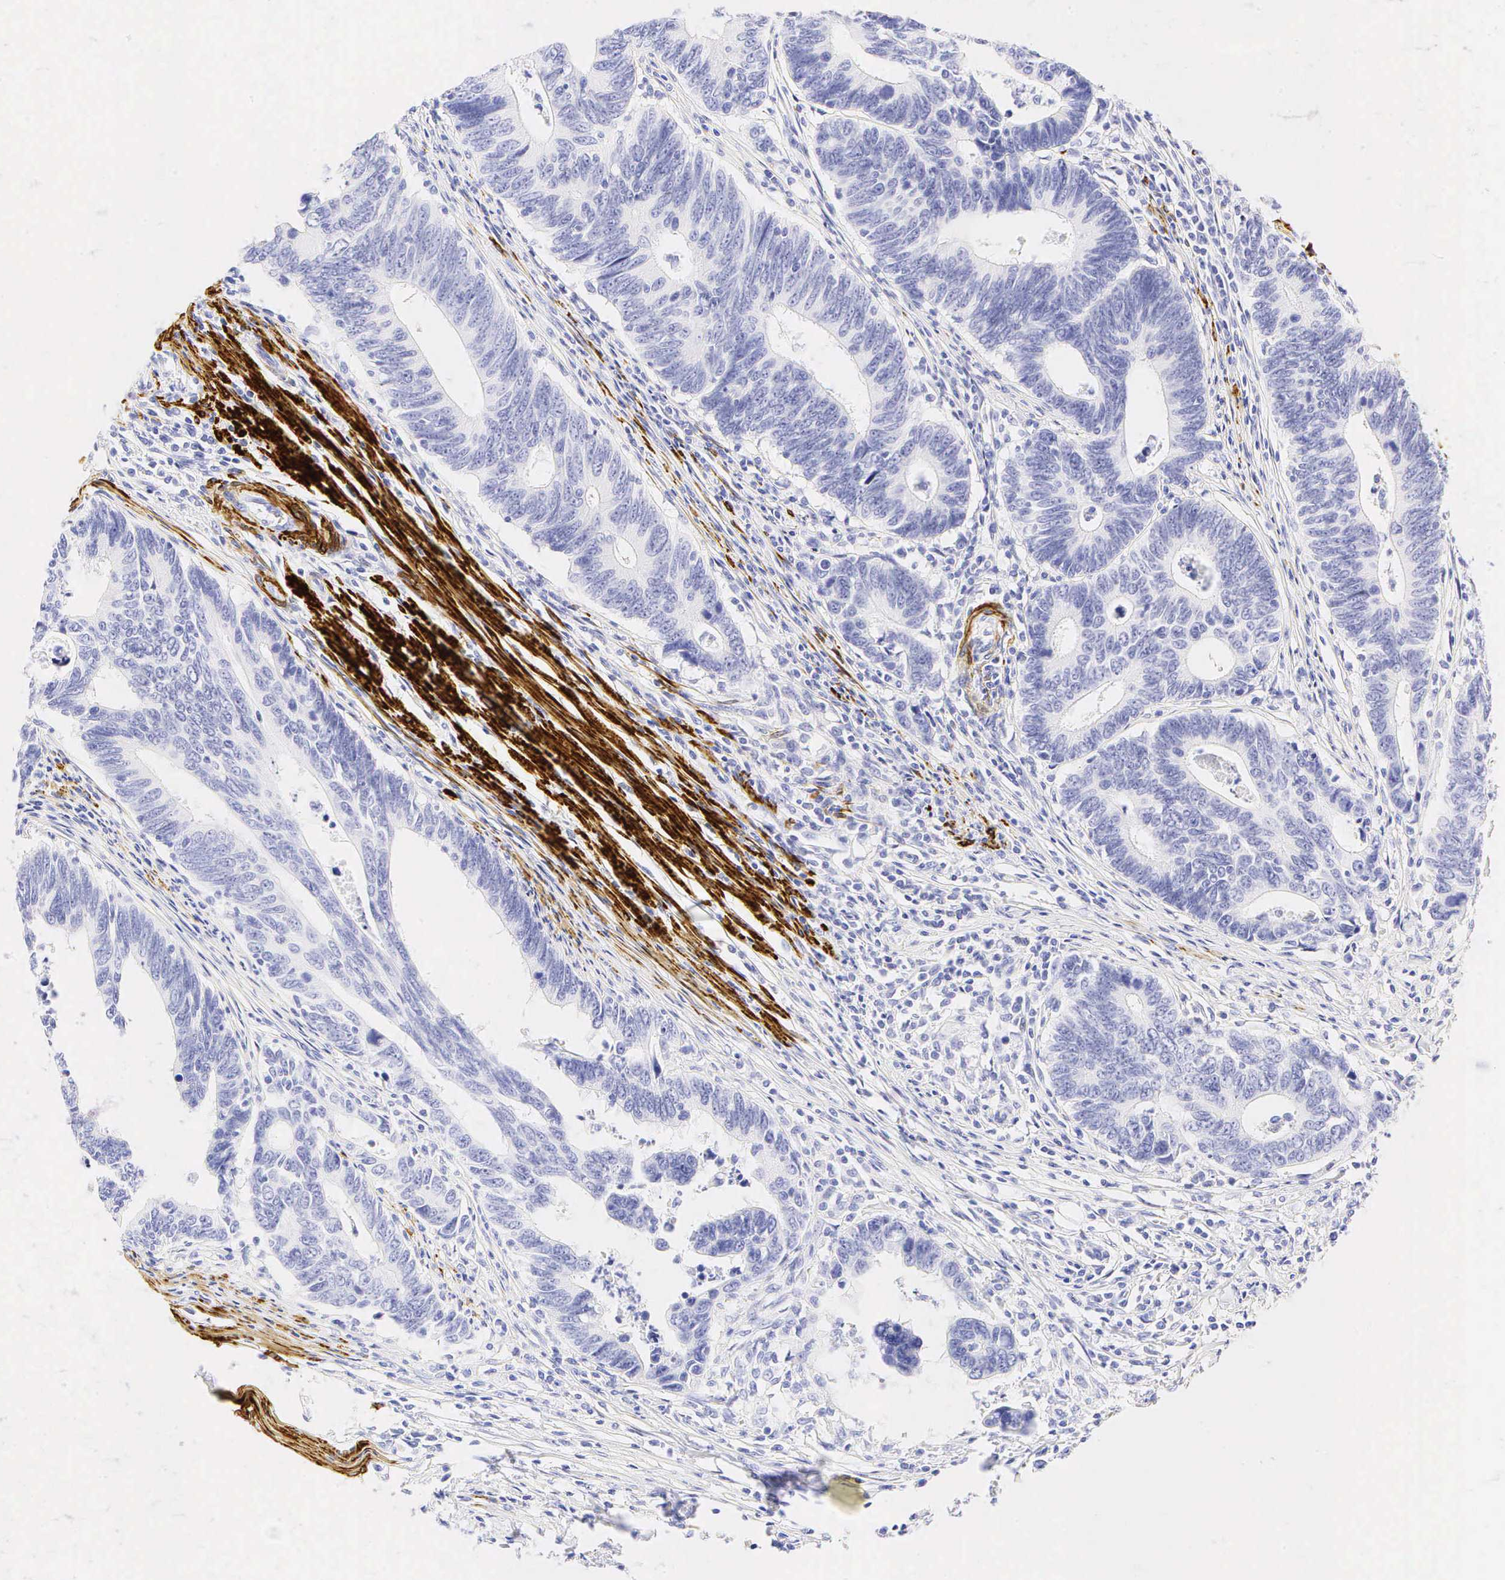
{"staining": {"intensity": "negative", "quantity": "none", "location": "none"}, "tissue": "colorectal cancer", "cell_type": "Tumor cells", "image_type": "cancer", "snomed": [{"axis": "morphology", "description": "Adenocarcinoma, NOS"}, {"axis": "topography", "description": "Colon"}], "caption": "IHC histopathology image of neoplastic tissue: colorectal cancer (adenocarcinoma) stained with DAB demonstrates no significant protein positivity in tumor cells. (Brightfield microscopy of DAB immunohistochemistry at high magnification).", "gene": "CALD1", "patient": {"sex": "female", "age": 78}}